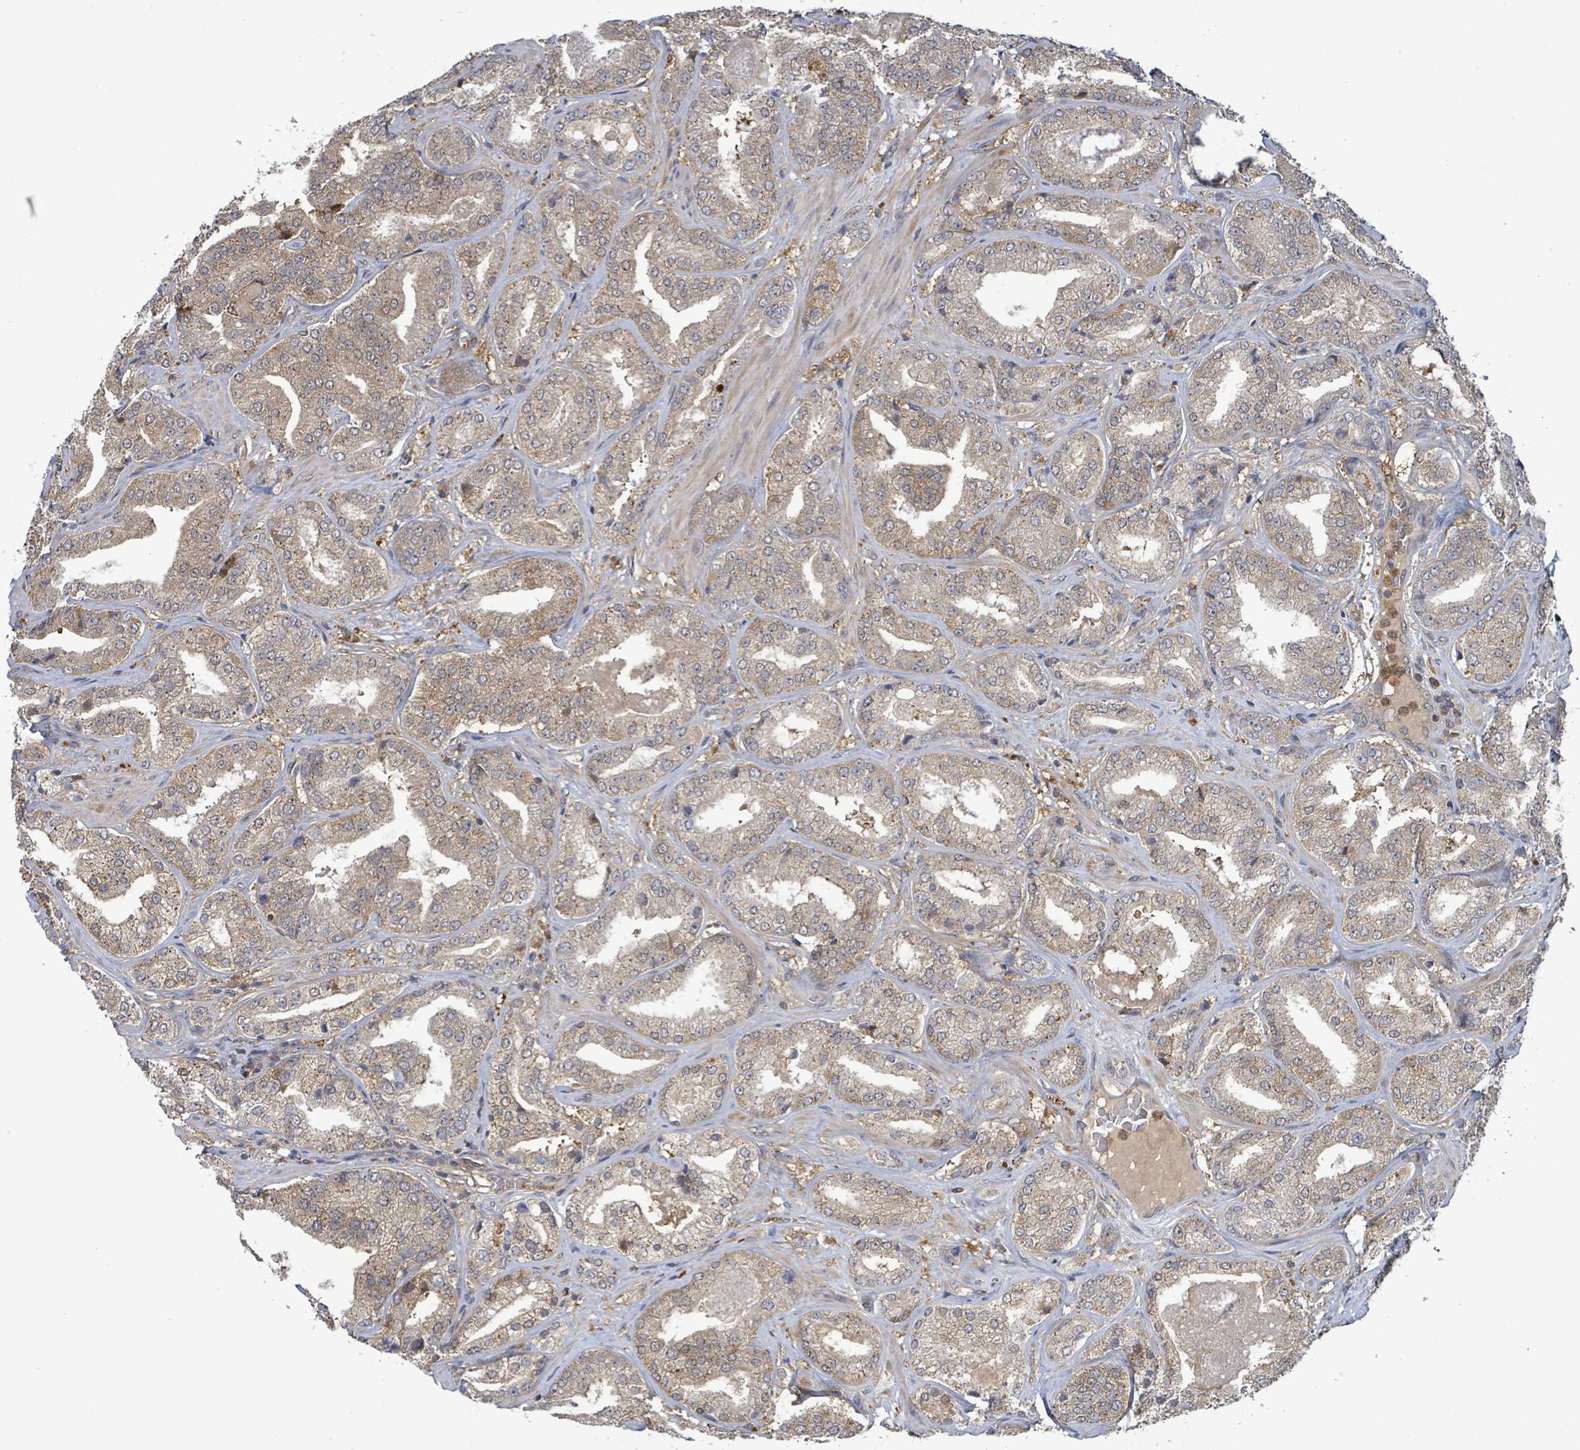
{"staining": {"intensity": "weak", "quantity": ">75%", "location": "cytoplasmic/membranous"}, "tissue": "prostate cancer", "cell_type": "Tumor cells", "image_type": "cancer", "snomed": [{"axis": "morphology", "description": "Adenocarcinoma, High grade"}, {"axis": "topography", "description": "Prostate"}], "caption": "High-magnification brightfield microscopy of prostate adenocarcinoma (high-grade) stained with DAB (3,3'-diaminobenzidine) (brown) and counterstained with hematoxylin (blue). tumor cells exhibit weak cytoplasmic/membranous staining is appreciated in about>75% of cells.", "gene": "PGAM1", "patient": {"sex": "male", "age": 63}}